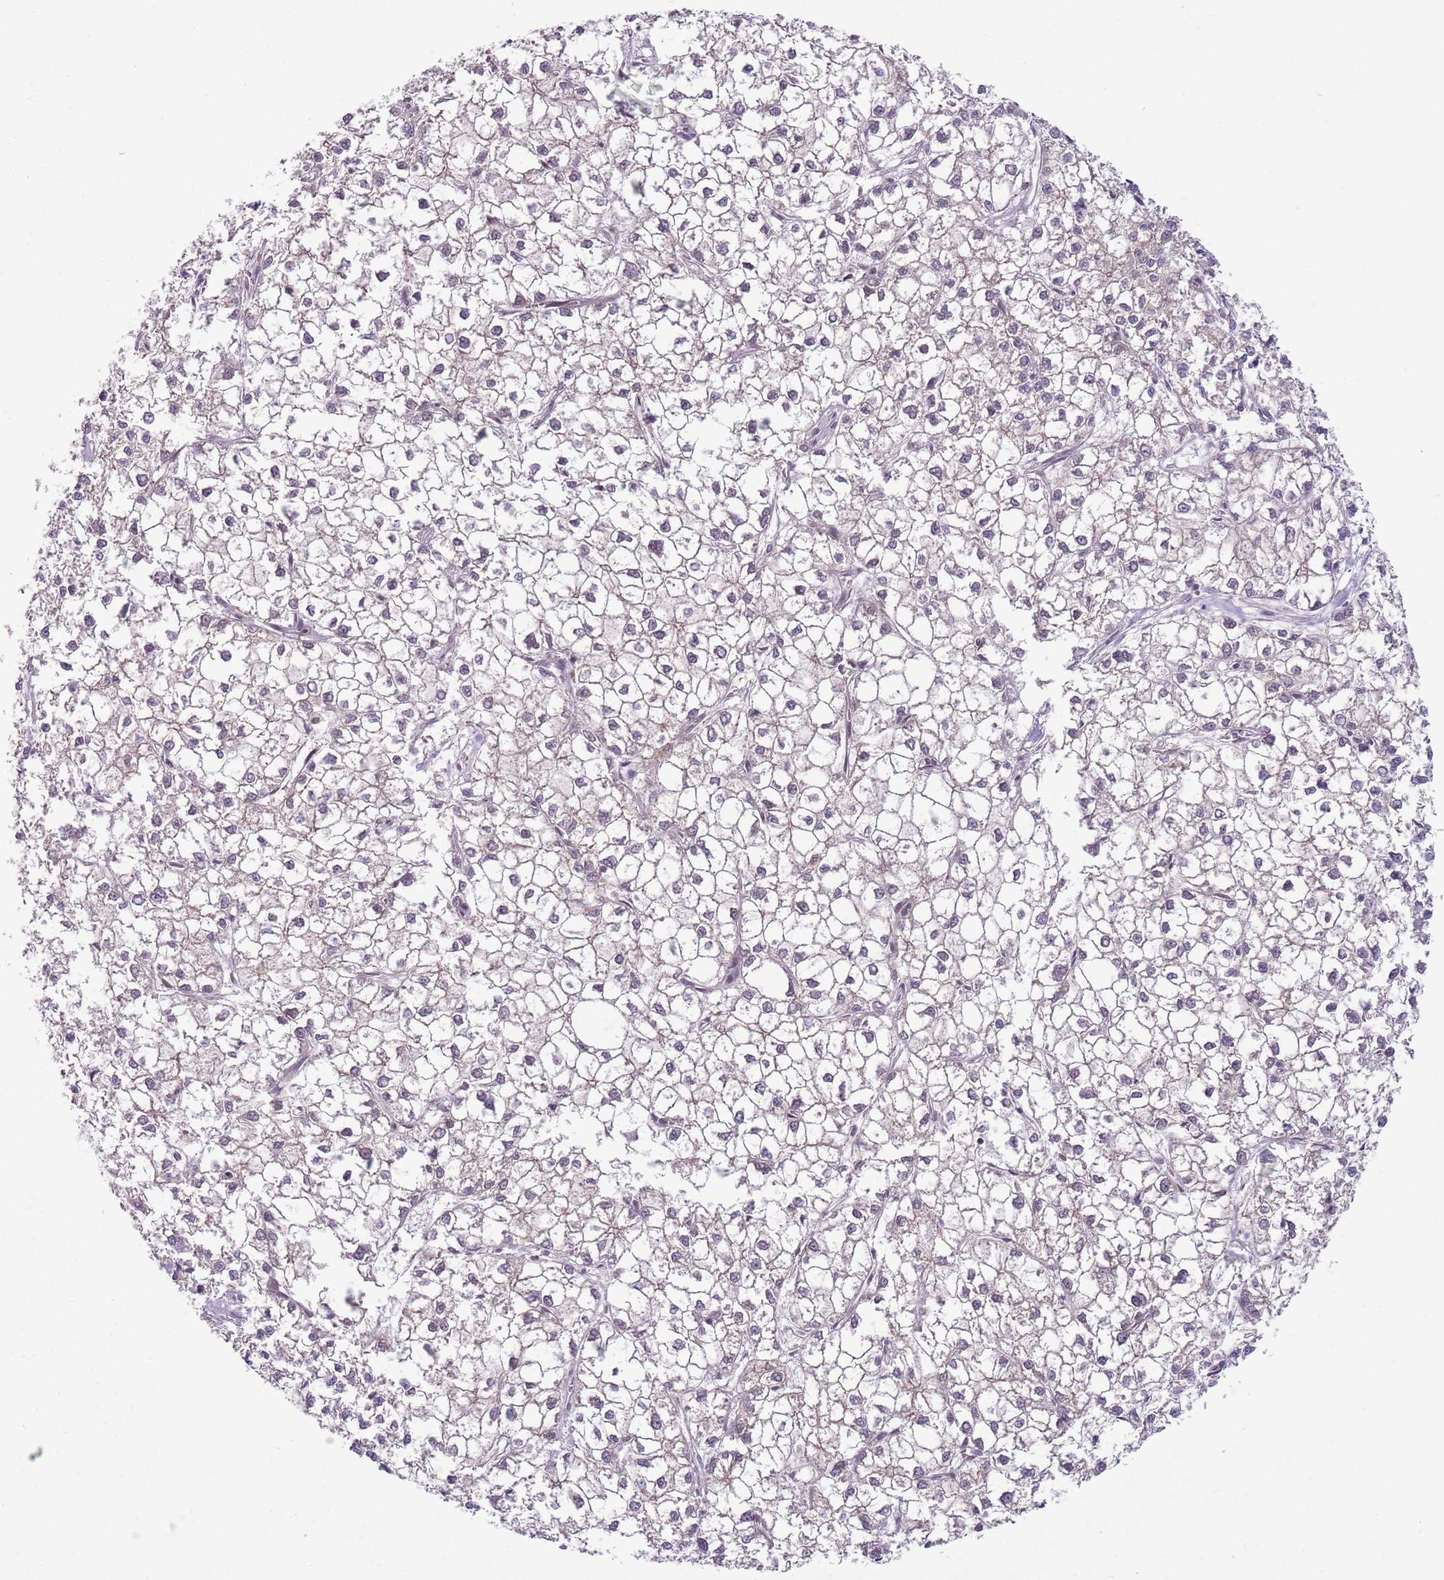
{"staining": {"intensity": "negative", "quantity": "none", "location": "none"}, "tissue": "liver cancer", "cell_type": "Tumor cells", "image_type": "cancer", "snomed": [{"axis": "morphology", "description": "Carcinoma, Hepatocellular, NOS"}, {"axis": "topography", "description": "Liver"}], "caption": "Image shows no protein expression in tumor cells of hepatocellular carcinoma (liver) tissue. The staining was performed using DAB (3,3'-diaminobenzidine) to visualize the protein expression in brown, while the nuclei were stained in blue with hematoxylin (Magnification: 20x).", "gene": "TM2D1", "patient": {"sex": "female", "age": 43}}